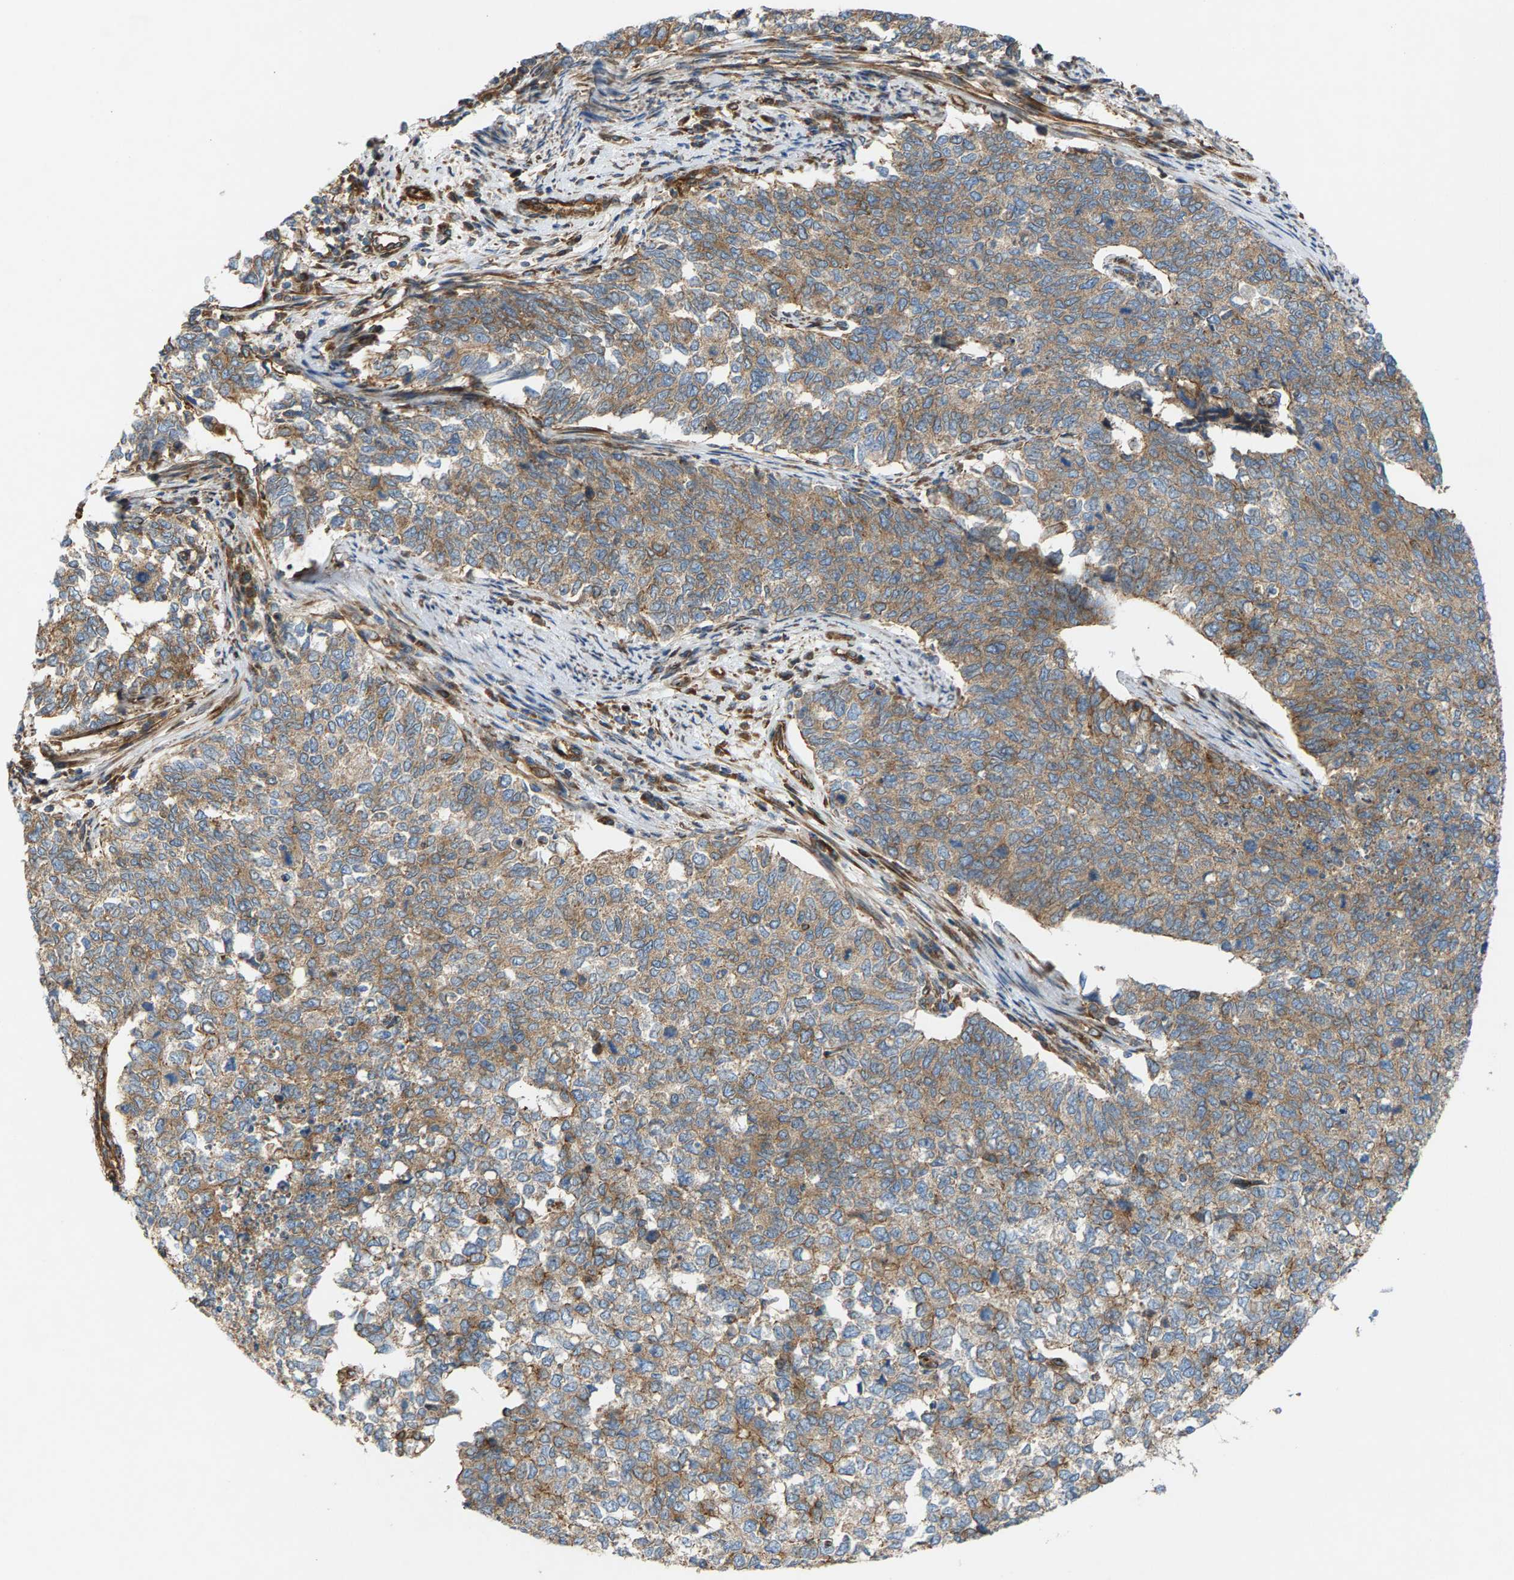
{"staining": {"intensity": "weak", "quantity": ">75%", "location": "cytoplasmic/membranous"}, "tissue": "cervical cancer", "cell_type": "Tumor cells", "image_type": "cancer", "snomed": [{"axis": "morphology", "description": "Squamous cell carcinoma, NOS"}, {"axis": "topography", "description": "Cervix"}], "caption": "About >75% of tumor cells in cervical cancer (squamous cell carcinoma) reveal weak cytoplasmic/membranous protein expression as visualized by brown immunohistochemical staining.", "gene": "PDCL", "patient": {"sex": "female", "age": 63}}